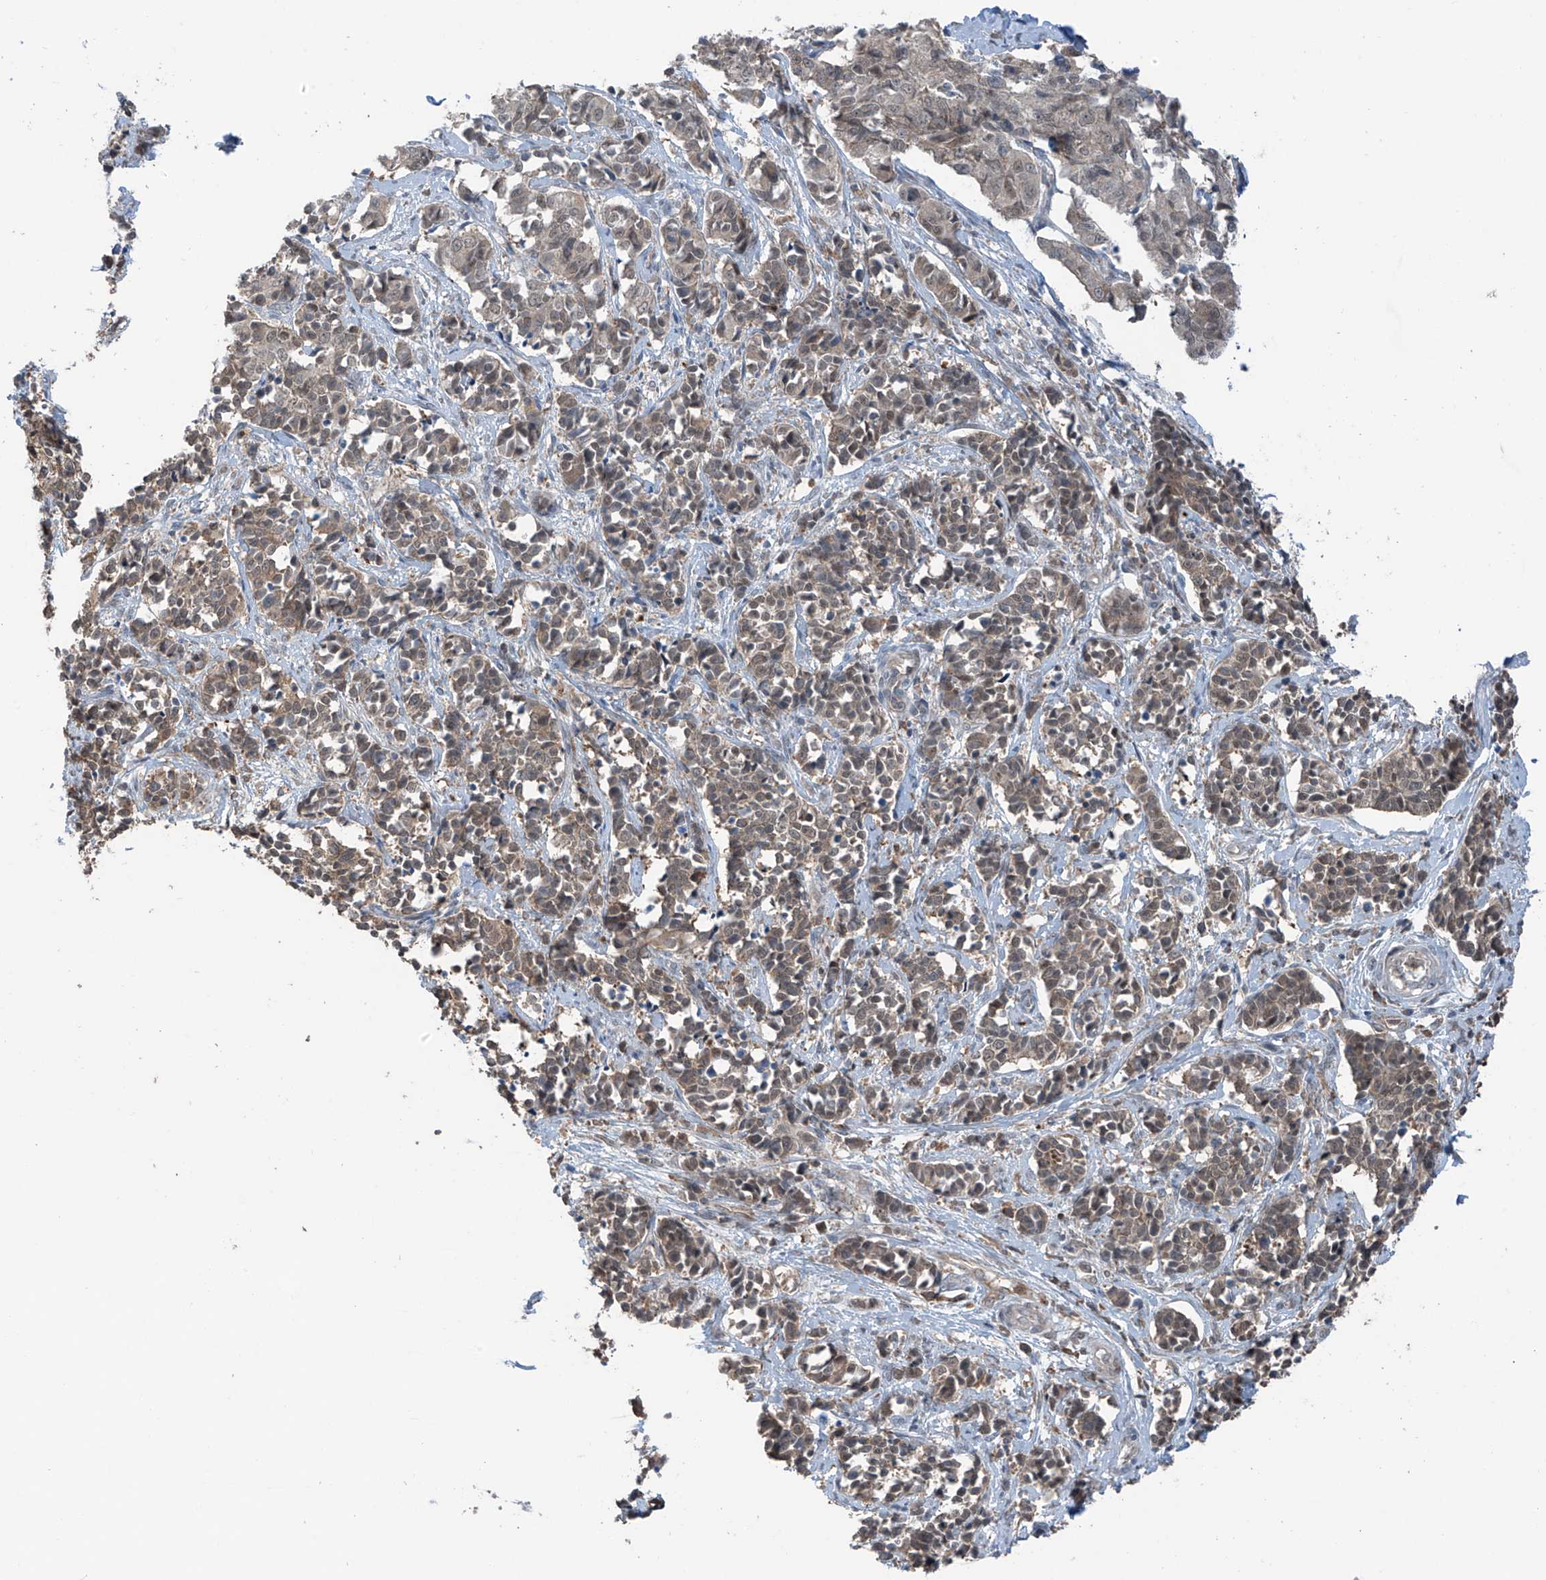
{"staining": {"intensity": "weak", "quantity": "25%-75%", "location": "cytoplasmic/membranous"}, "tissue": "cervical cancer", "cell_type": "Tumor cells", "image_type": "cancer", "snomed": [{"axis": "morphology", "description": "Normal tissue, NOS"}, {"axis": "morphology", "description": "Squamous cell carcinoma, NOS"}, {"axis": "topography", "description": "Cervix"}], "caption": "Protein analysis of squamous cell carcinoma (cervical) tissue shows weak cytoplasmic/membranous staining in about 25%-75% of tumor cells.", "gene": "SAMD3", "patient": {"sex": "female", "age": 35}}